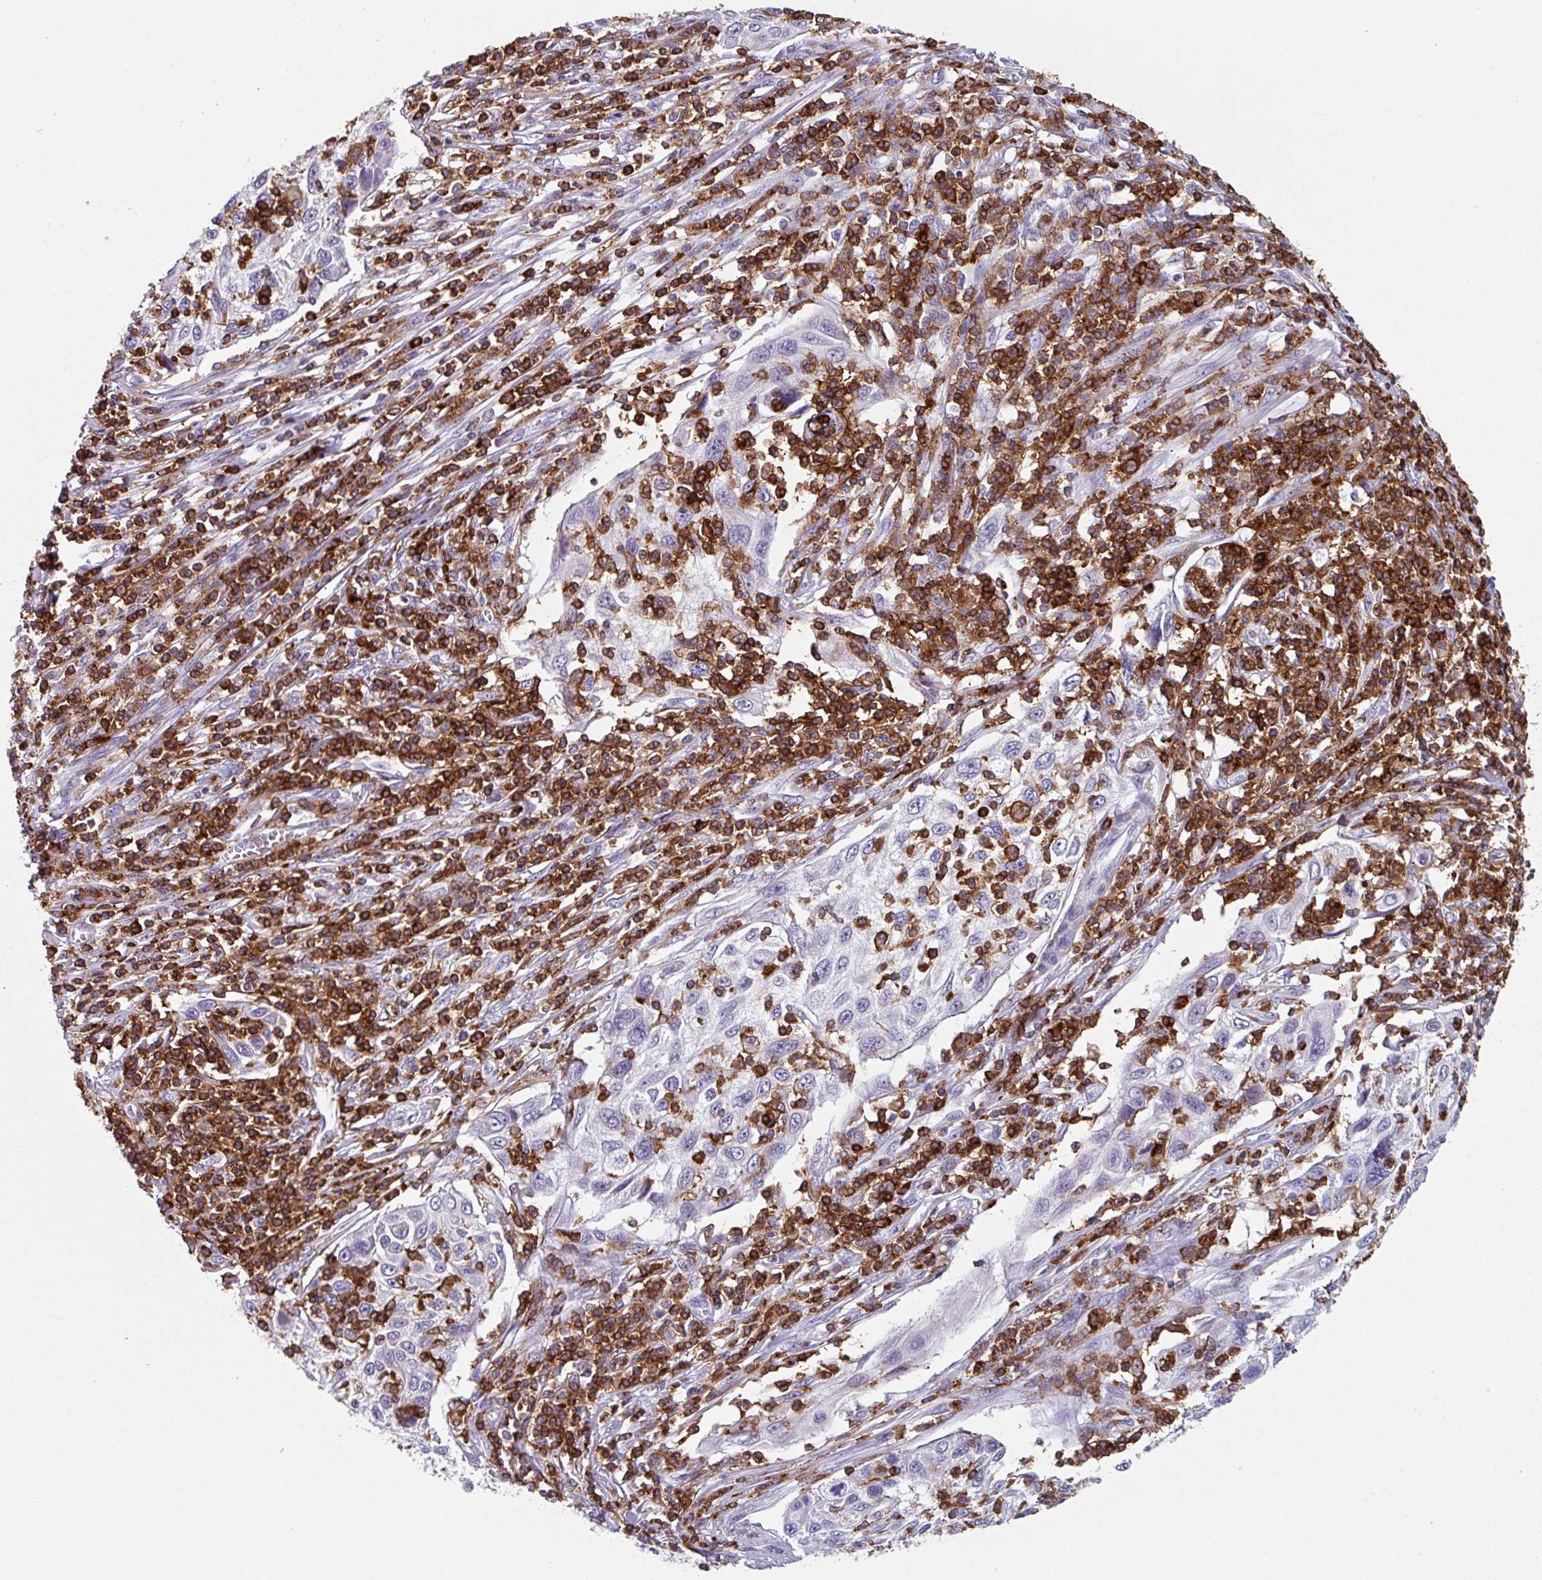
{"staining": {"intensity": "negative", "quantity": "none", "location": "none"}, "tissue": "cervical cancer", "cell_type": "Tumor cells", "image_type": "cancer", "snomed": [{"axis": "morphology", "description": "Squamous cell carcinoma, NOS"}, {"axis": "topography", "description": "Cervix"}], "caption": "The histopathology image shows no staining of tumor cells in cervical cancer.", "gene": "EXOSC5", "patient": {"sex": "female", "age": 70}}